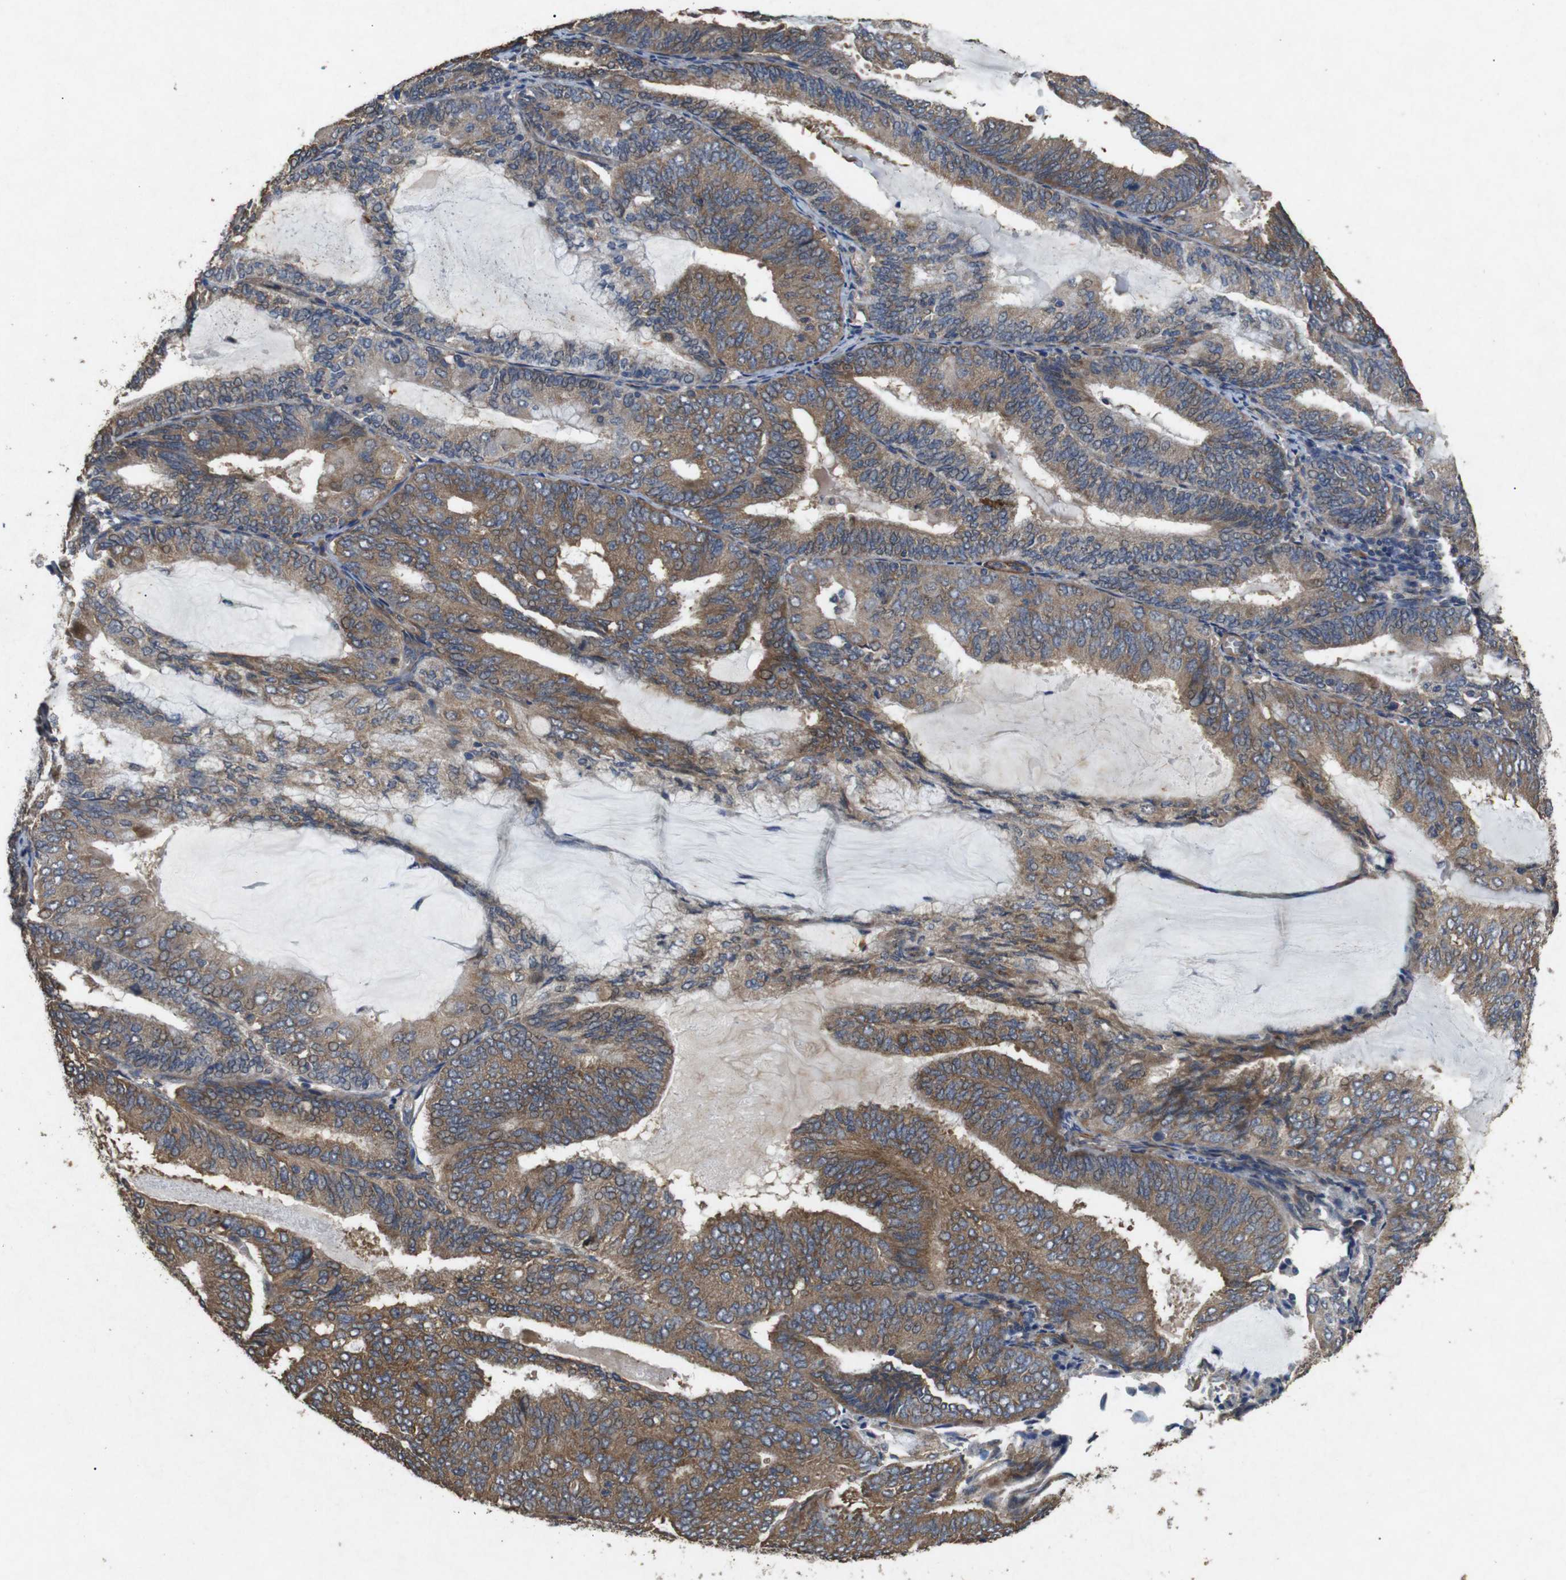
{"staining": {"intensity": "moderate", "quantity": ">75%", "location": "cytoplasmic/membranous"}, "tissue": "endometrial cancer", "cell_type": "Tumor cells", "image_type": "cancer", "snomed": [{"axis": "morphology", "description": "Adenocarcinoma, NOS"}, {"axis": "topography", "description": "Endometrium"}], "caption": "A medium amount of moderate cytoplasmic/membranous positivity is seen in about >75% of tumor cells in endometrial cancer (adenocarcinoma) tissue. (brown staining indicates protein expression, while blue staining denotes nuclei).", "gene": "BNIP3", "patient": {"sex": "female", "age": 81}}